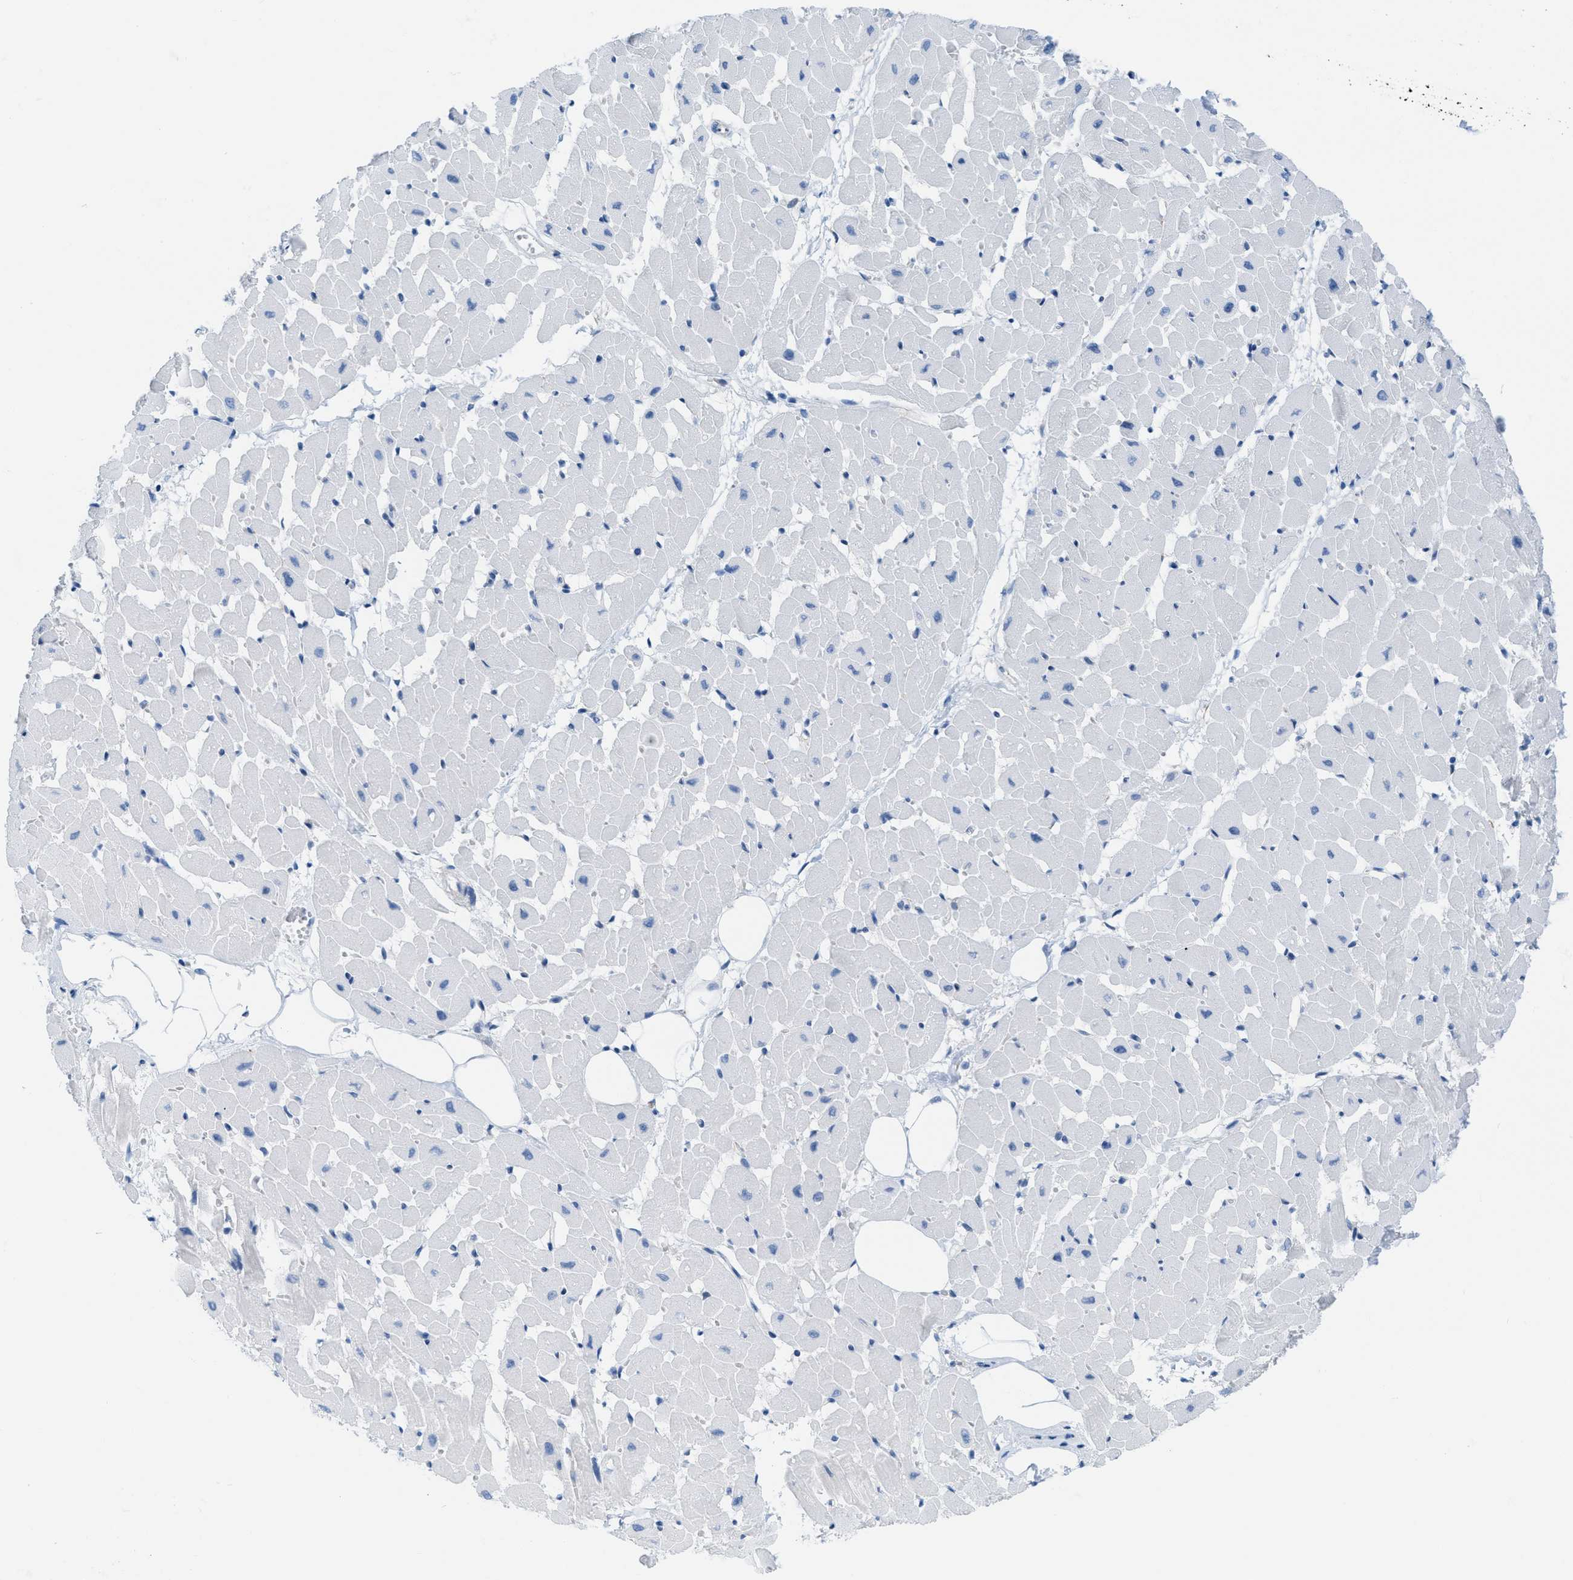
{"staining": {"intensity": "negative", "quantity": "none", "location": "none"}, "tissue": "heart muscle", "cell_type": "Cardiomyocytes", "image_type": "normal", "snomed": [{"axis": "morphology", "description": "Normal tissue, NOS"}, {"axis": "topography", "description": "Heart"}], "caption": "This is an immunohistochemistry image of unremarkable heart muscle. There is no staining in cardiomyocytes.", "gene": "ASGR1", "patient": {"sex": "female", "age": 19}}